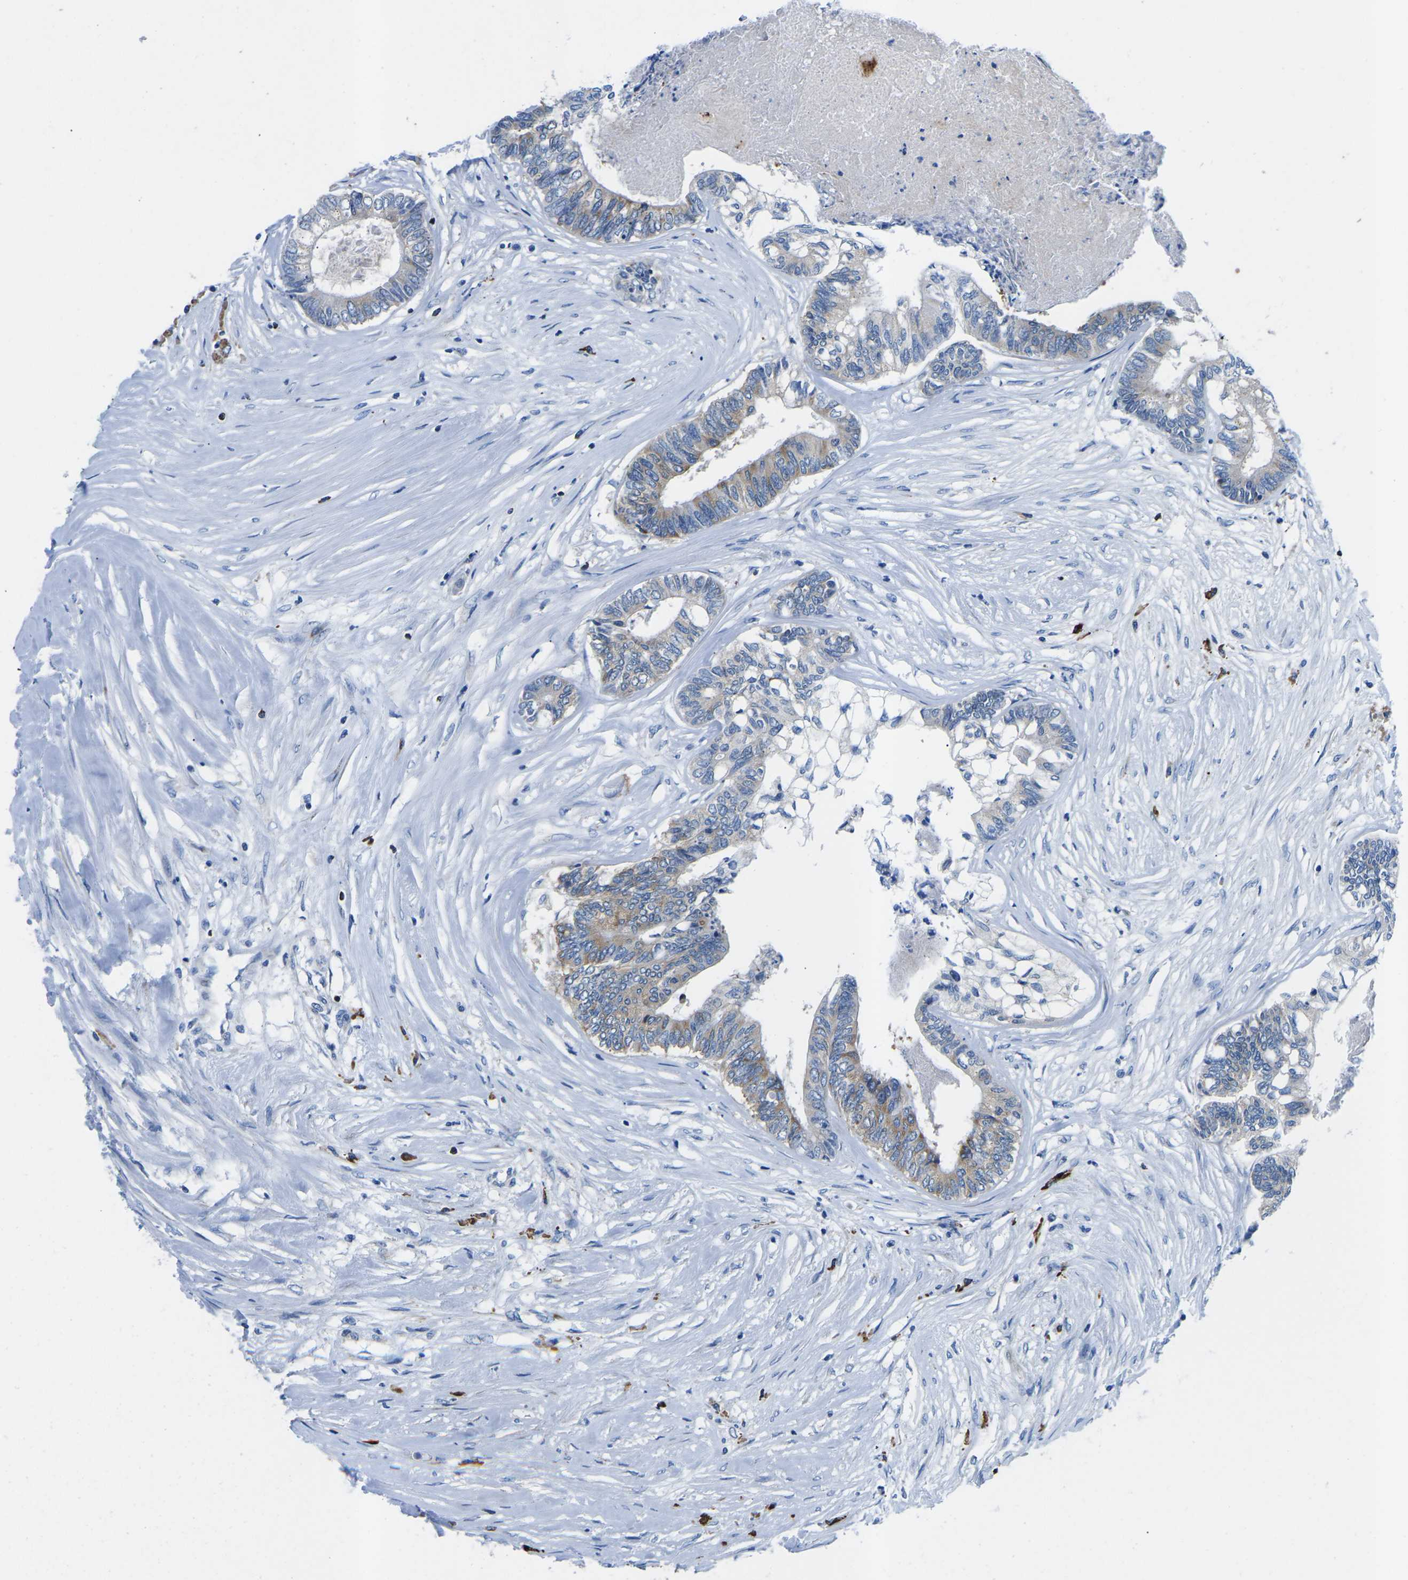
{"staining": {"intensity": "weak", "quantity": "25%-75%", "location": "cytoplasmic/membranous"}, "tissue": "colorectal cancer", "cell_type": "Tumor cells", "image_type": "cancer", "snomed": [{"axis": "morphology", "description": "Adenocarcinoma, NOS"}, {"axis": "topography", "description": "Rectum"}], "caption": "Weak cytoplasmic/membranous protein staining is identified in about 25%-75% of tumor cells in colorectal cancer.", "gene": "MC4R", "patient": {"sex": "male", "age": 63}}